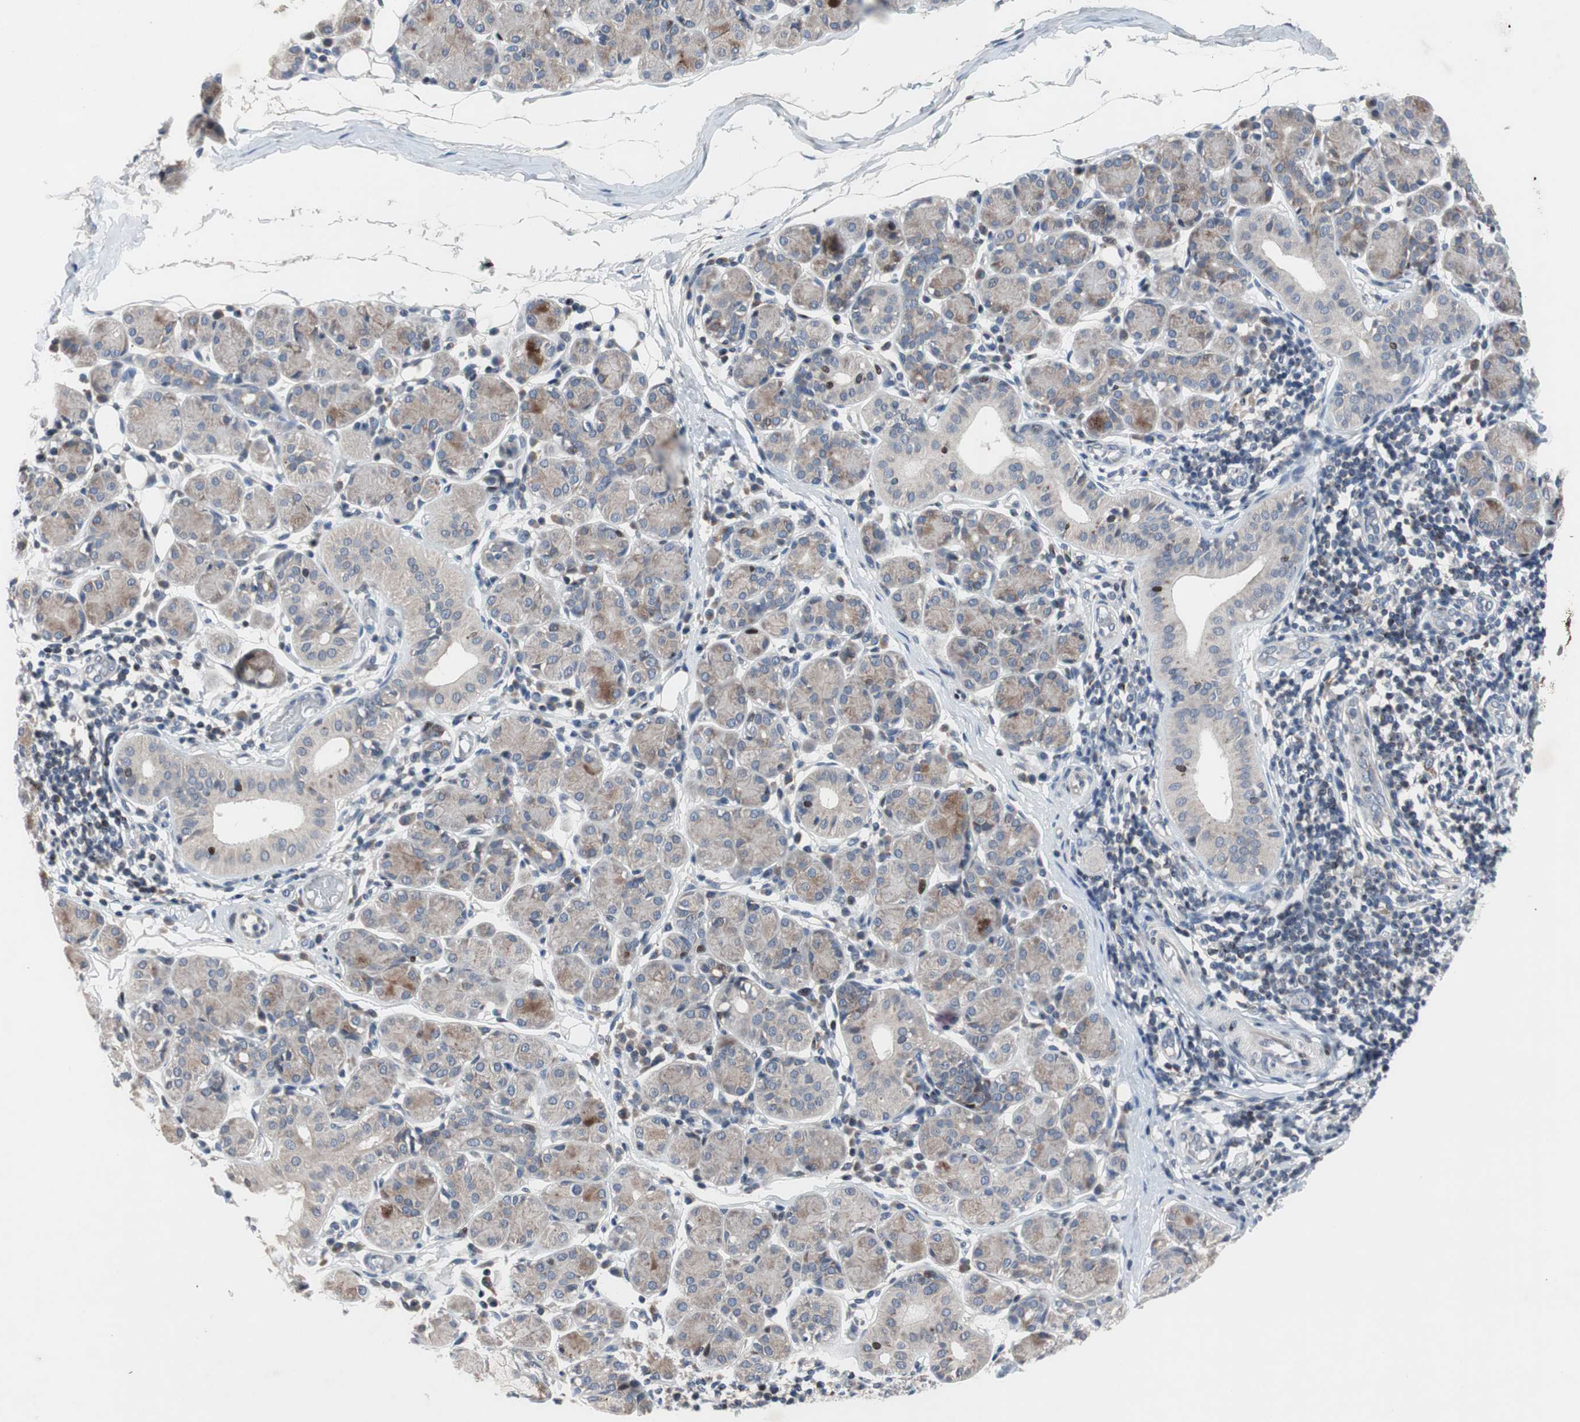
{"staining": {"intensity": "strong", "quantity": "<25%", "location": "cytoplasmic/membranous"}, "tissue": "salivary gland", "cell_type": "Glandular cells", "image_type": "normal", "snomed": [{"axis": "morphology", "description": "Normal tissue, NOS"}, {"axis": "morphology", "description": "Inflammation, NOS"}, {"axis": "topography", "description": "Lymph node"}, {"axis": "topography", "description": "Salivary gland"}], "caption": "Protein expression by immunohistochemistry (IHC) shows strong cytoplasmic/membranous expression in approximately <25% of glandular cells in unremarkable salivary gland.", "gene": "MUTYH", "patient": {"sex": "male", "age": 3}}